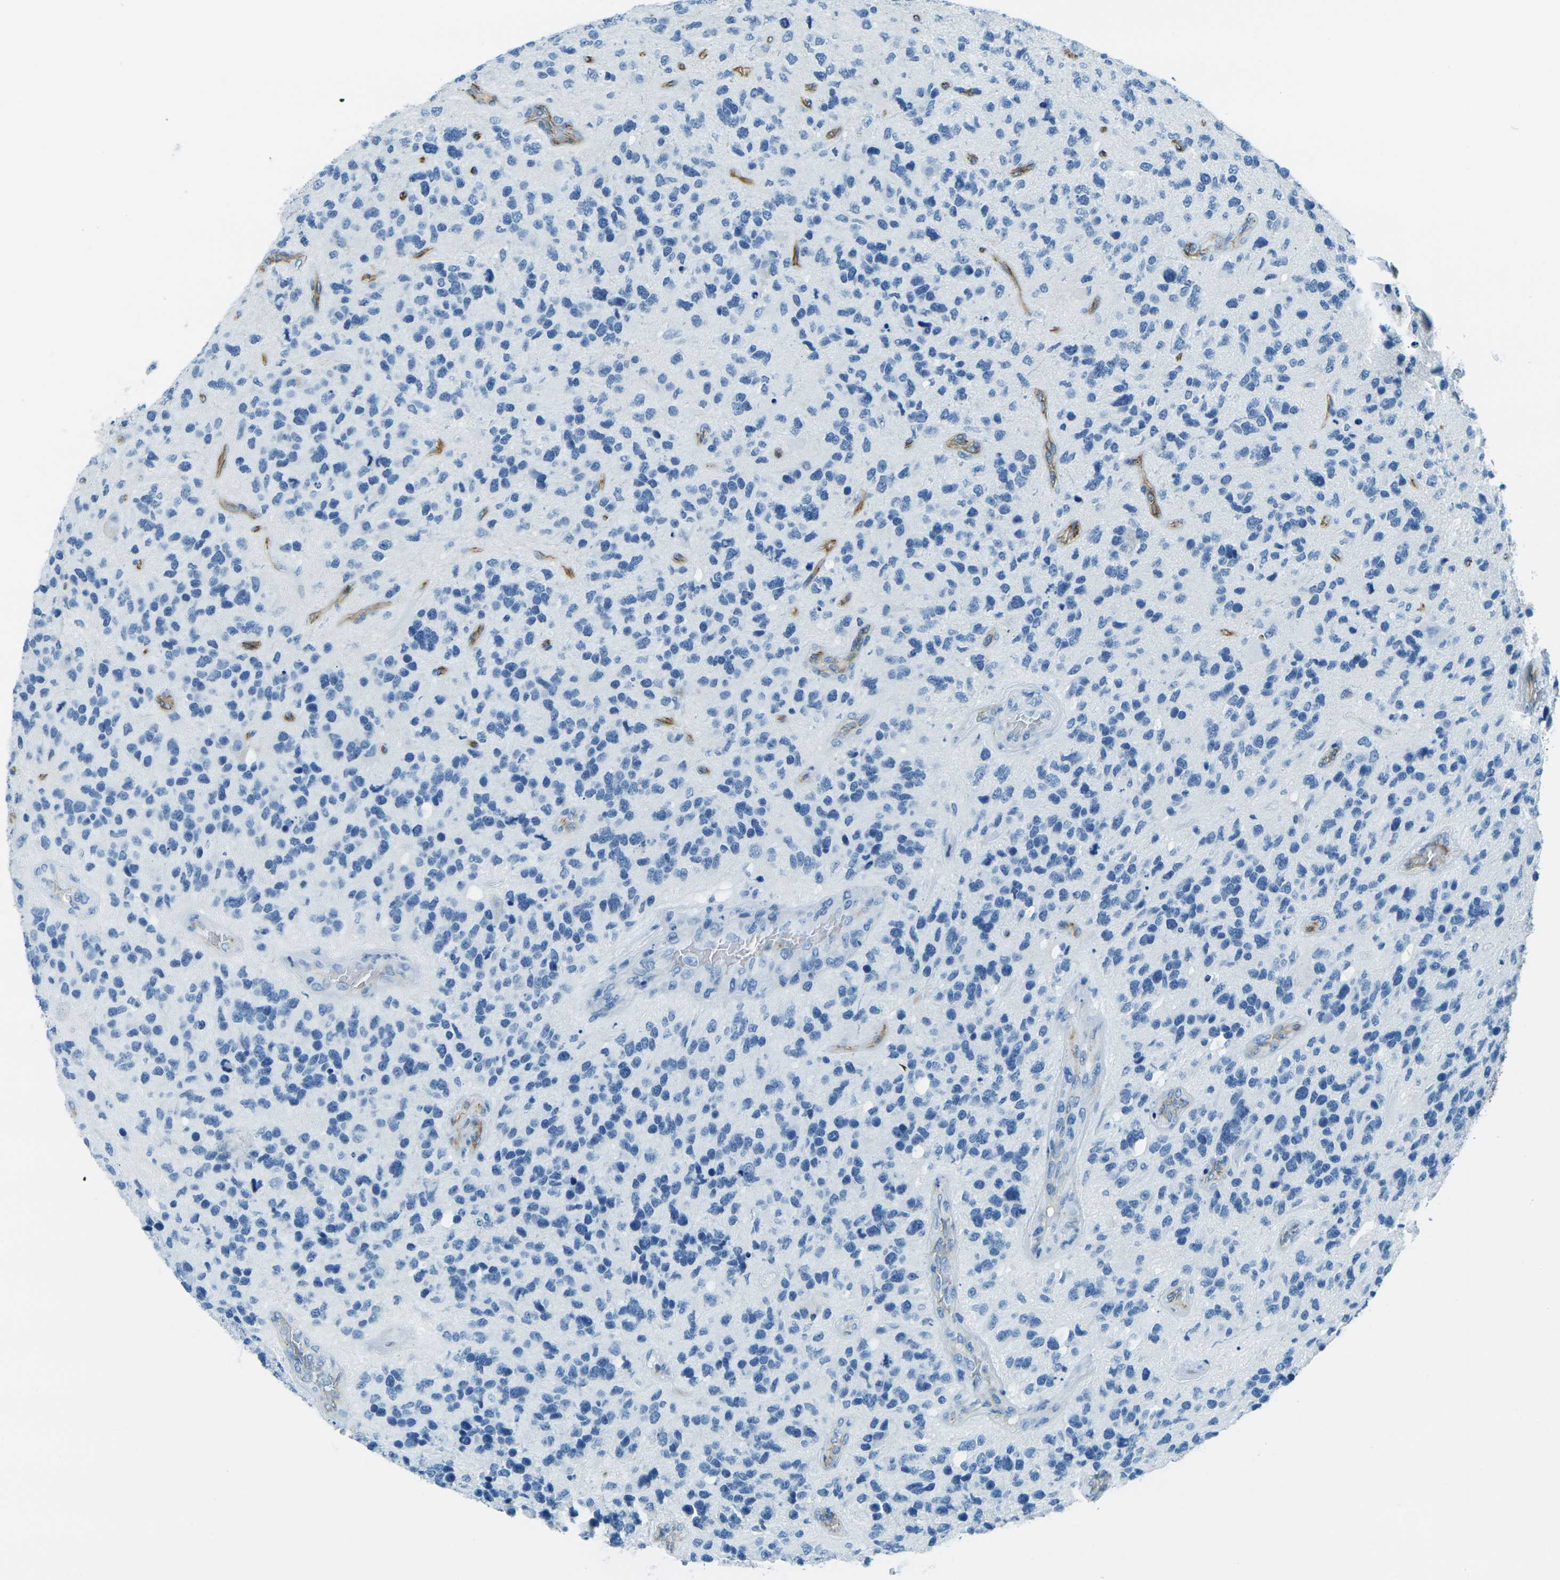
{"staining": {"intensity": "negative", "quantity": "none", "location": "none"}, "tissue": "glioma", "cell_type": "Tumor cells", "image_type": "cancer", "snomed": [{"axis": "morphology", "description": "Glioma, malignant, High grade"}, {"axis": "topography", "description": "Brain"}], "caption": "Tumor cells are negative for brown protein staining in glioma.", "gene": "OCLN", "patient": {"sex": "female", "age": 58}}